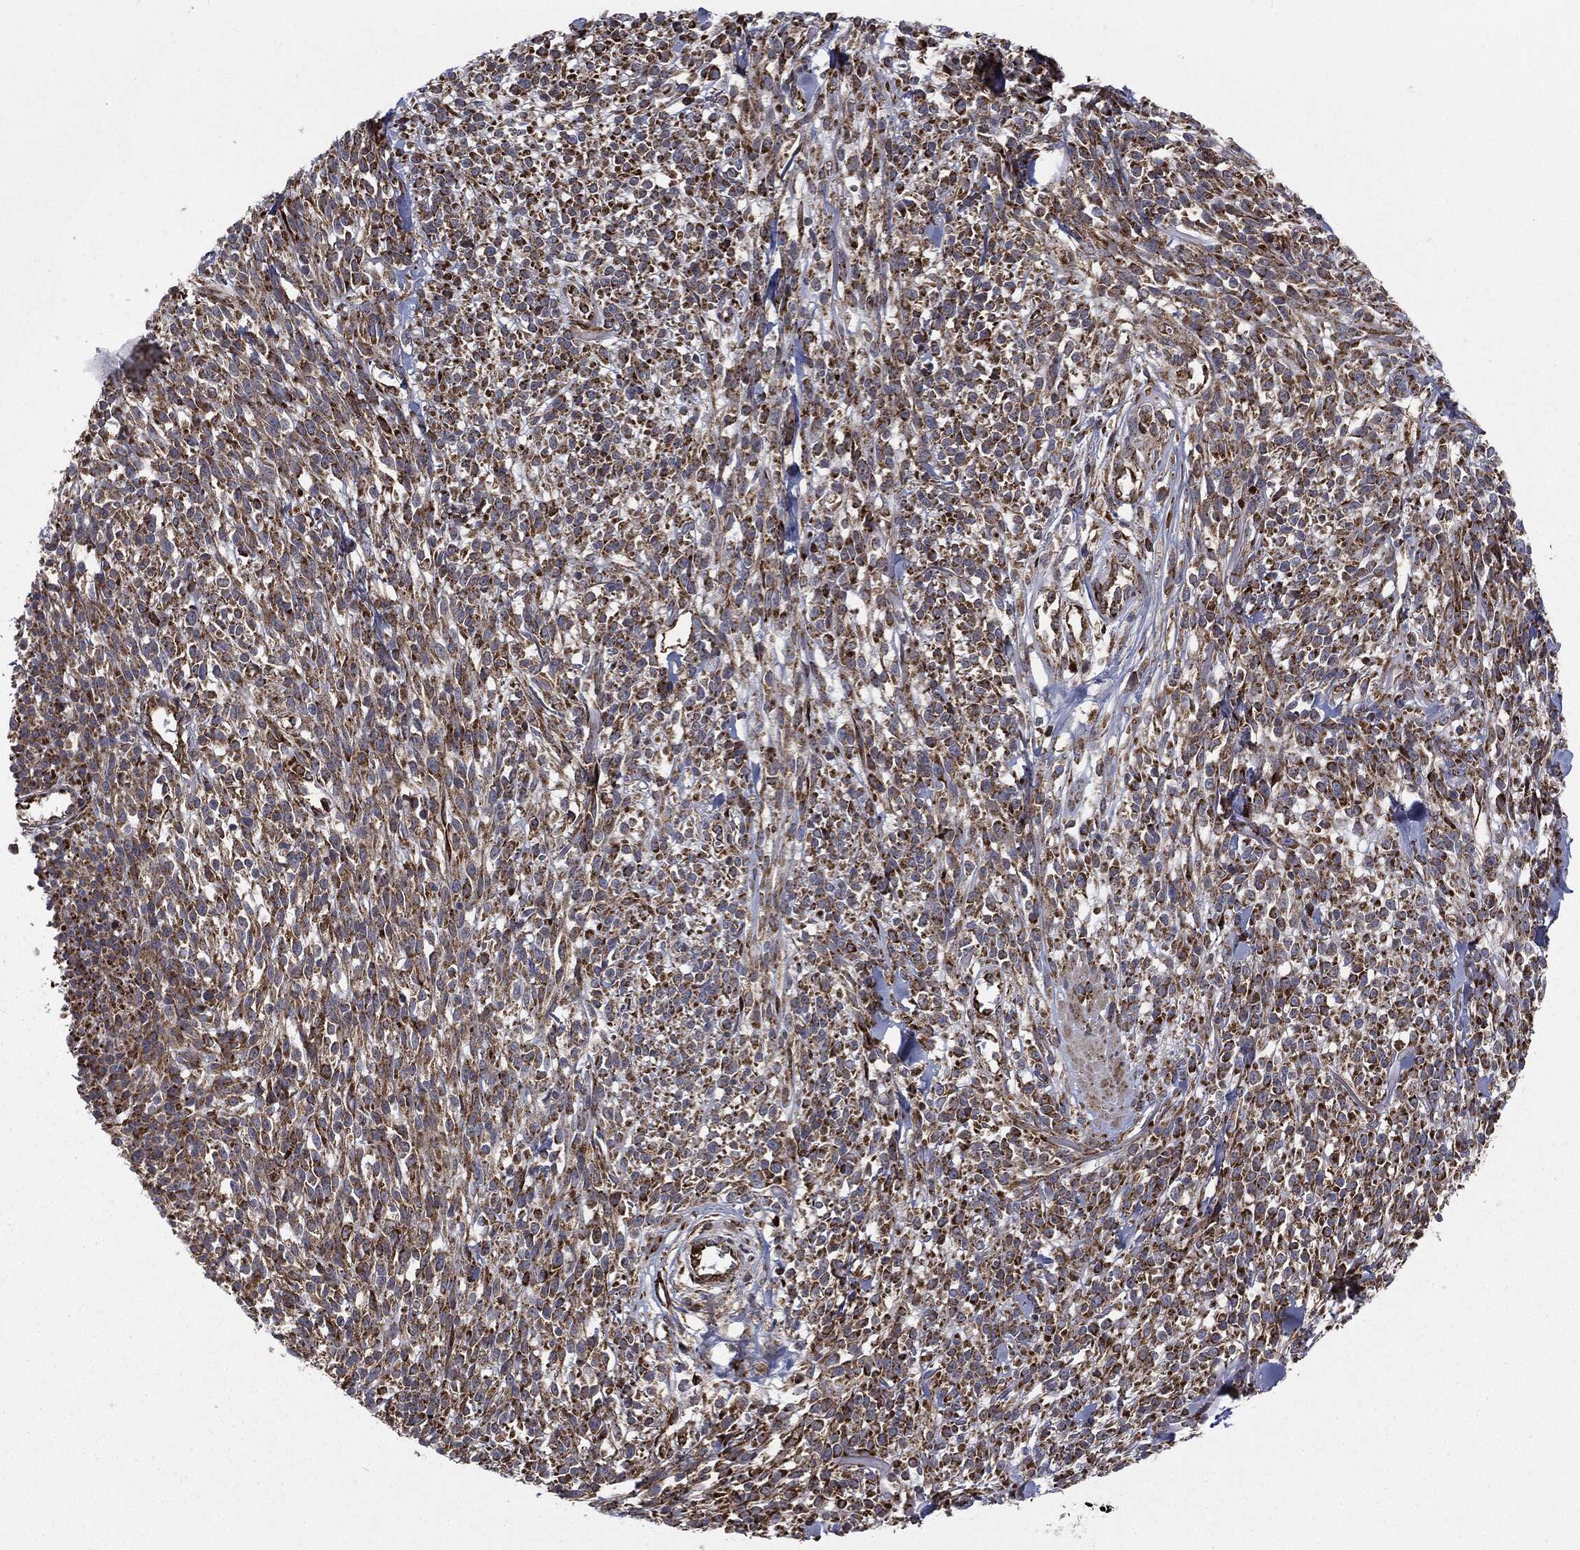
{"staining": {"intensity": "strong", "quantity": ">75%", "location": "cytoplasmic/membranous"}, "tissue": "melanoma", "cell_type": "Tumor cells", "image_type": "cancer", "snomed": [{"axis": "morphology", "description": "Malignant melanoma, NOS"}, {"axis": "topography", "description": "Skin"}, {"axis": "topography", "description": "Skin of trunk"}], "caption": "Immunohistochemical staining of malignant melanoma displays high levels of strong cytoplasmic/membranous protein positivity in about >75% of tumor cells.", "gene": "CYLD", "patient": {"sex": "male", "age": 74}}